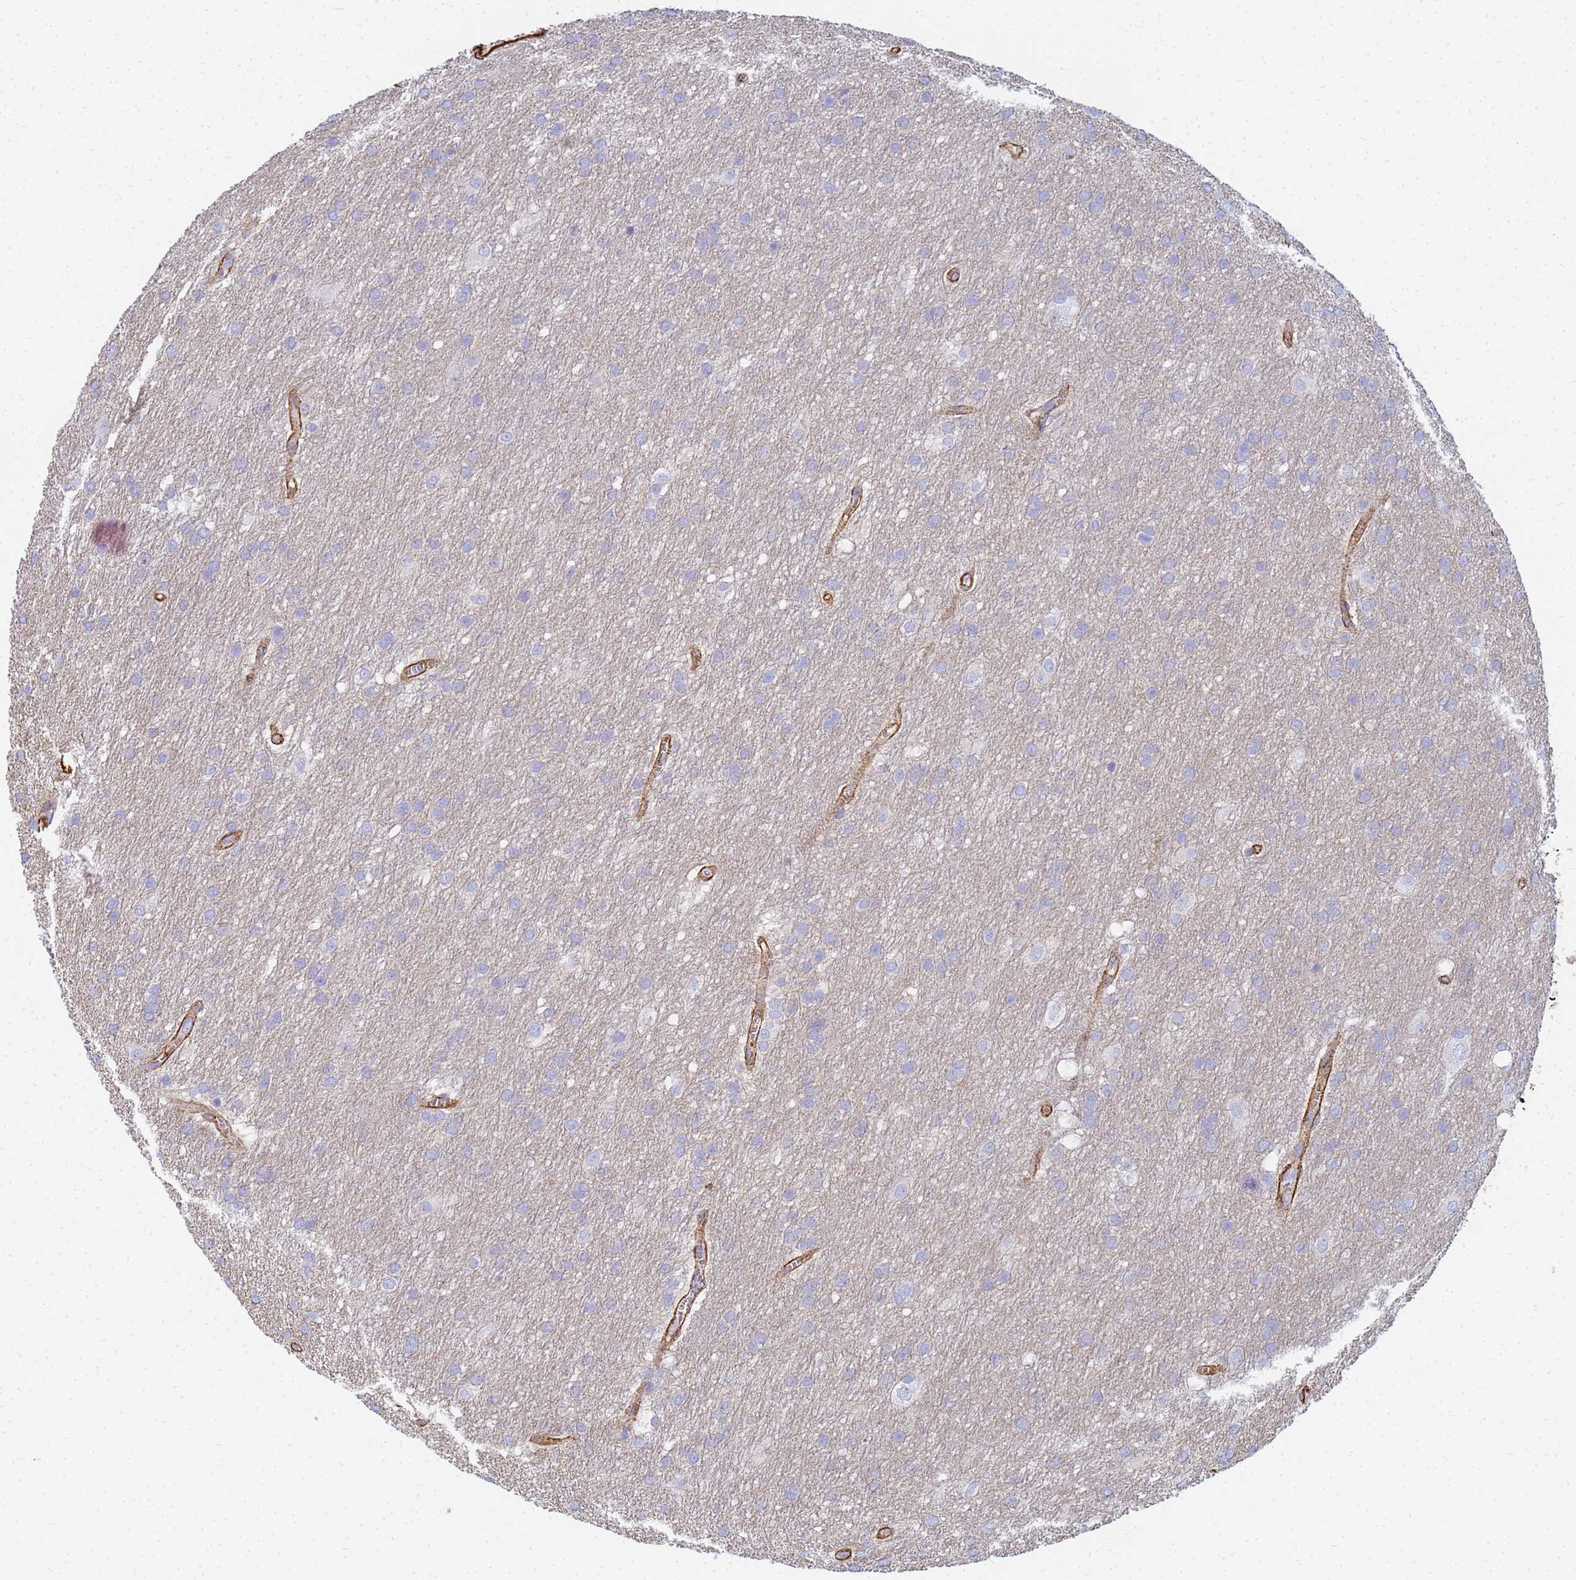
{"staining": {"intensity": "negative", "quantity": "none", "location": "none"}, "tissue": "glioma", "cell_type": "Tumor cells", "image_type": "cancer", "snomed": [{"axis": "morphology", "description": "Glioma, malignant, Low grade"}, {"axis": "topography", "description": "Brain"}], "caption": "Tumor cells show no significant expression in glioma.", "gene": "TPM1", "patient": {"sex": "male", "age": 66}}